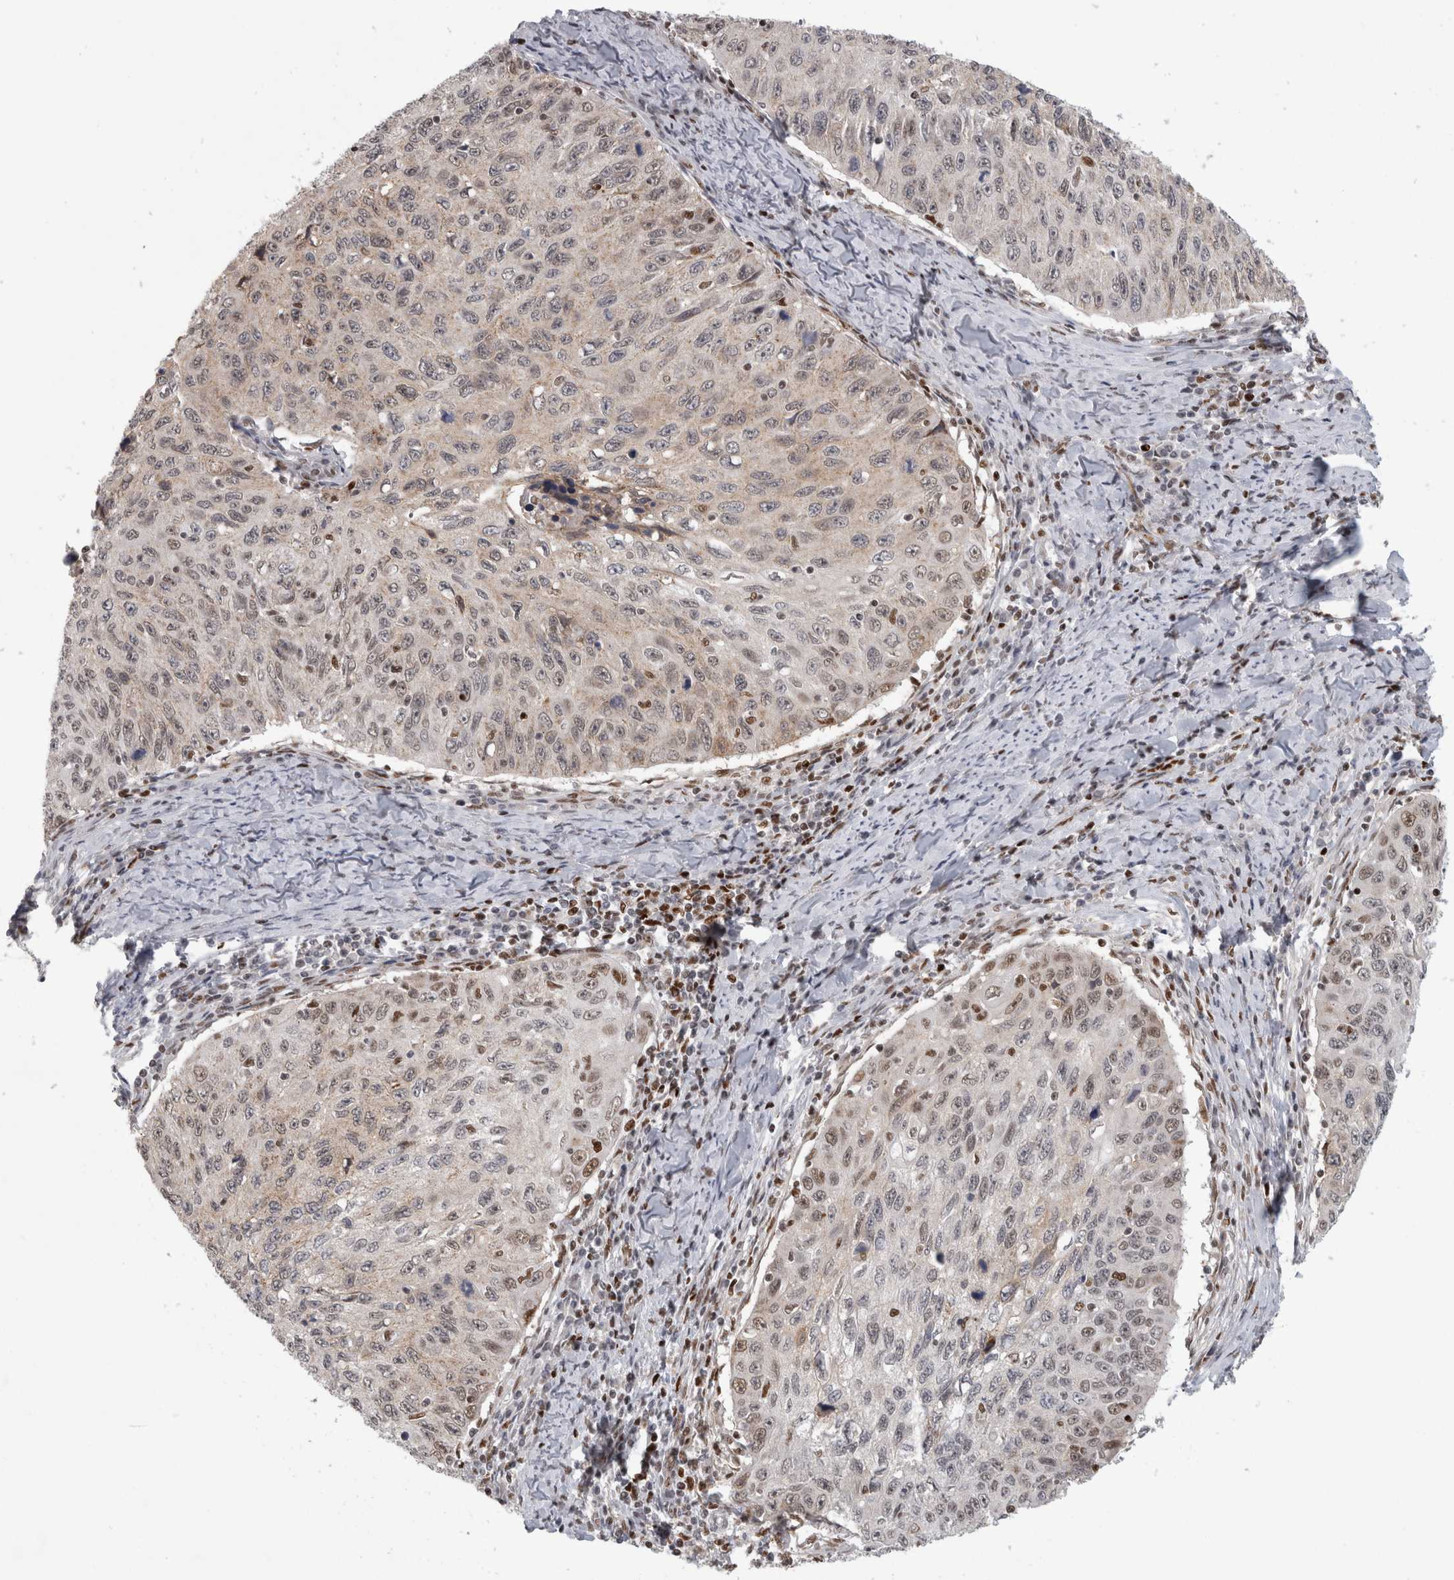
{"staining": {"intensity": "weak", "quantity": "25%-75%", "location": "cytoplasmic/membranous,nuclear"}, "tissue": "cervical cancer", "cell_type": "Tumor cells", "image_type": "cancer", "snomed": [{"axis": "morphology", "description": "Squamous cell carcinoma, NOS"}, {"axis": "topography", "description": "Cervix"}], "caption": "Immunohistochemistry (IHC) of cervical cancer (squamous cell carcinoma) displays low levels of weak cytoplasmic/membranous and nuclear expression in approximately 25%-75% of tumor cells.", "gene": "SRARP", "patient": {"sex": "female", "age": 53}}